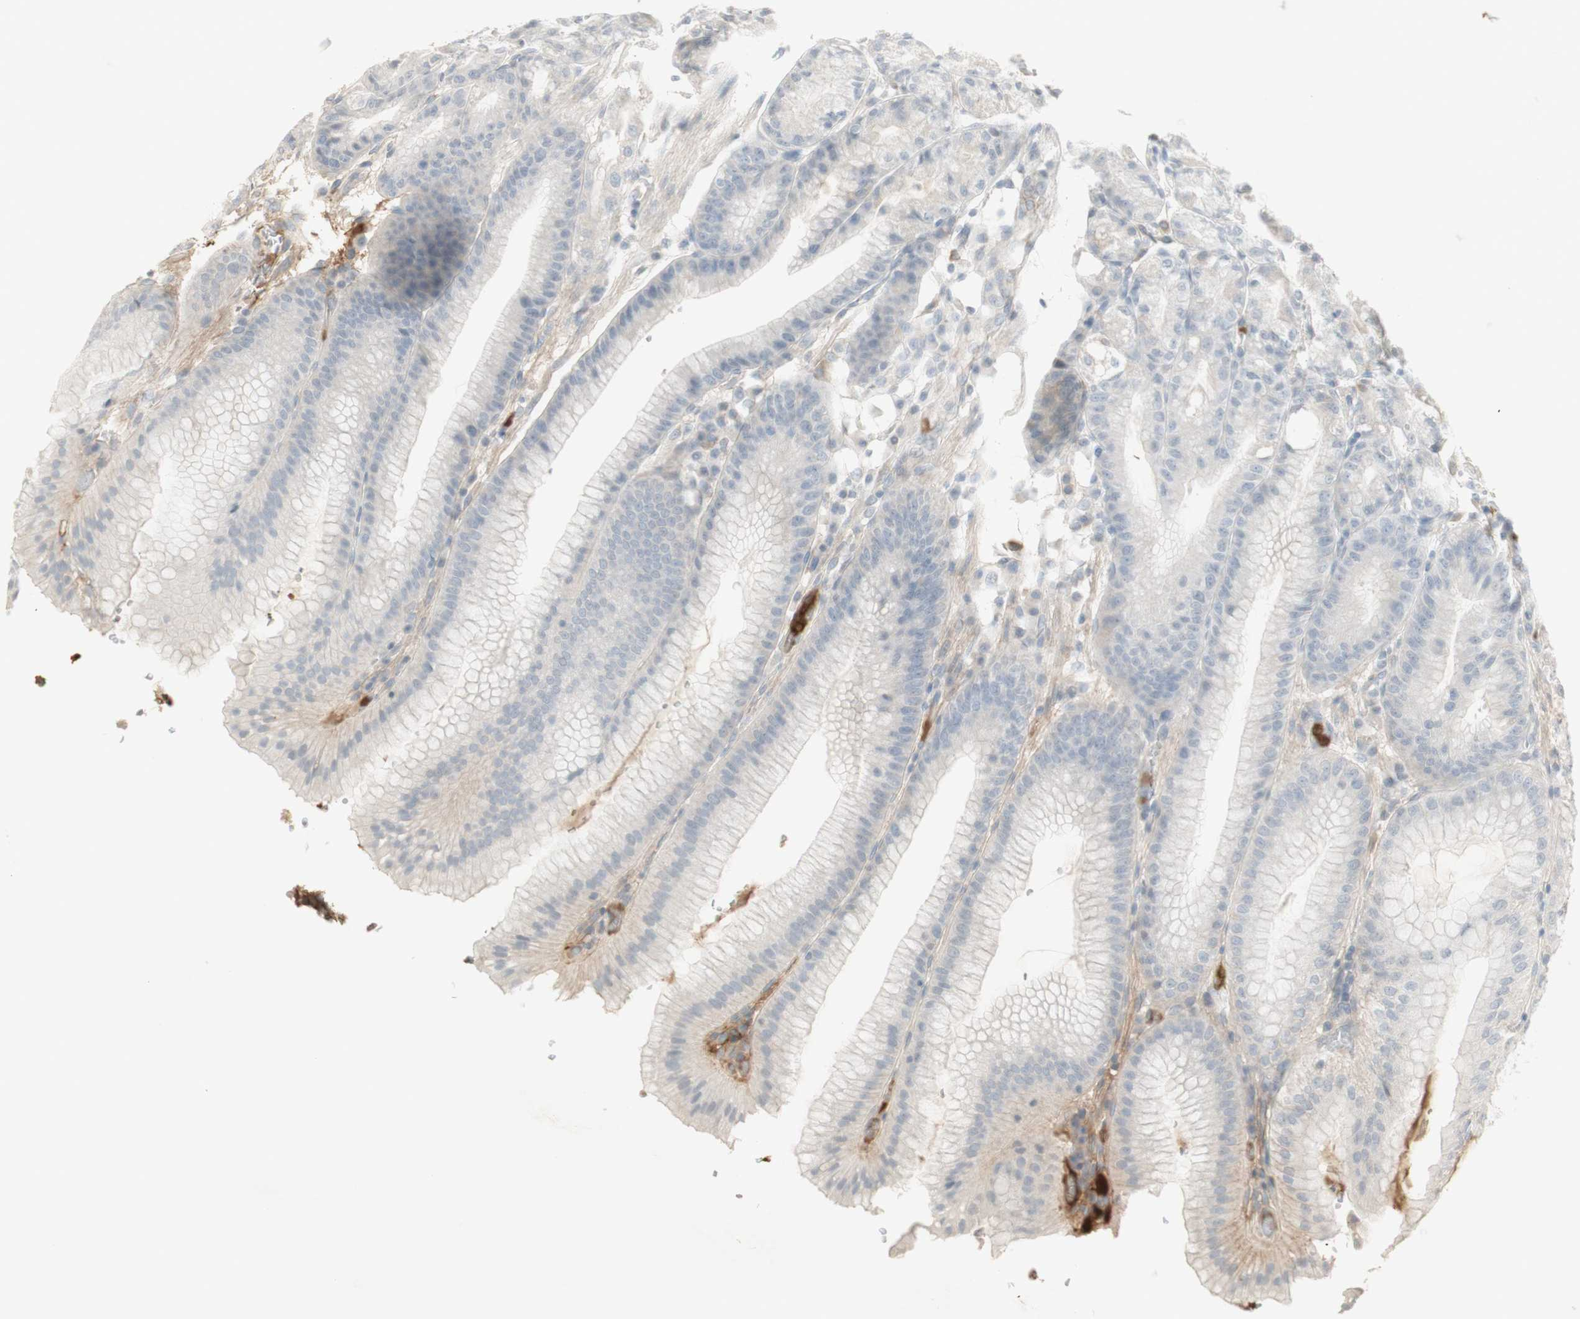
{"staining": {"intensity": "weak", "quantity": "<25%", "location": "cytoplasmic/membranous"}, "tissue": "stomach", "cell_type": "Glandular cells", "image_type": "normal", "snomed": [{"axis": "morphology", "description": "Normal tissue, NOS"}, {"axis": "topography", "description": "Stomach, lower"}], "caption": "The immunohistochemistry (IHC) micrograph has no significant expression in glandular cells of stomach. Nuclei are stained in blue.", "gene": "NID1", "patient": {"sex": "male", "age": 71}}